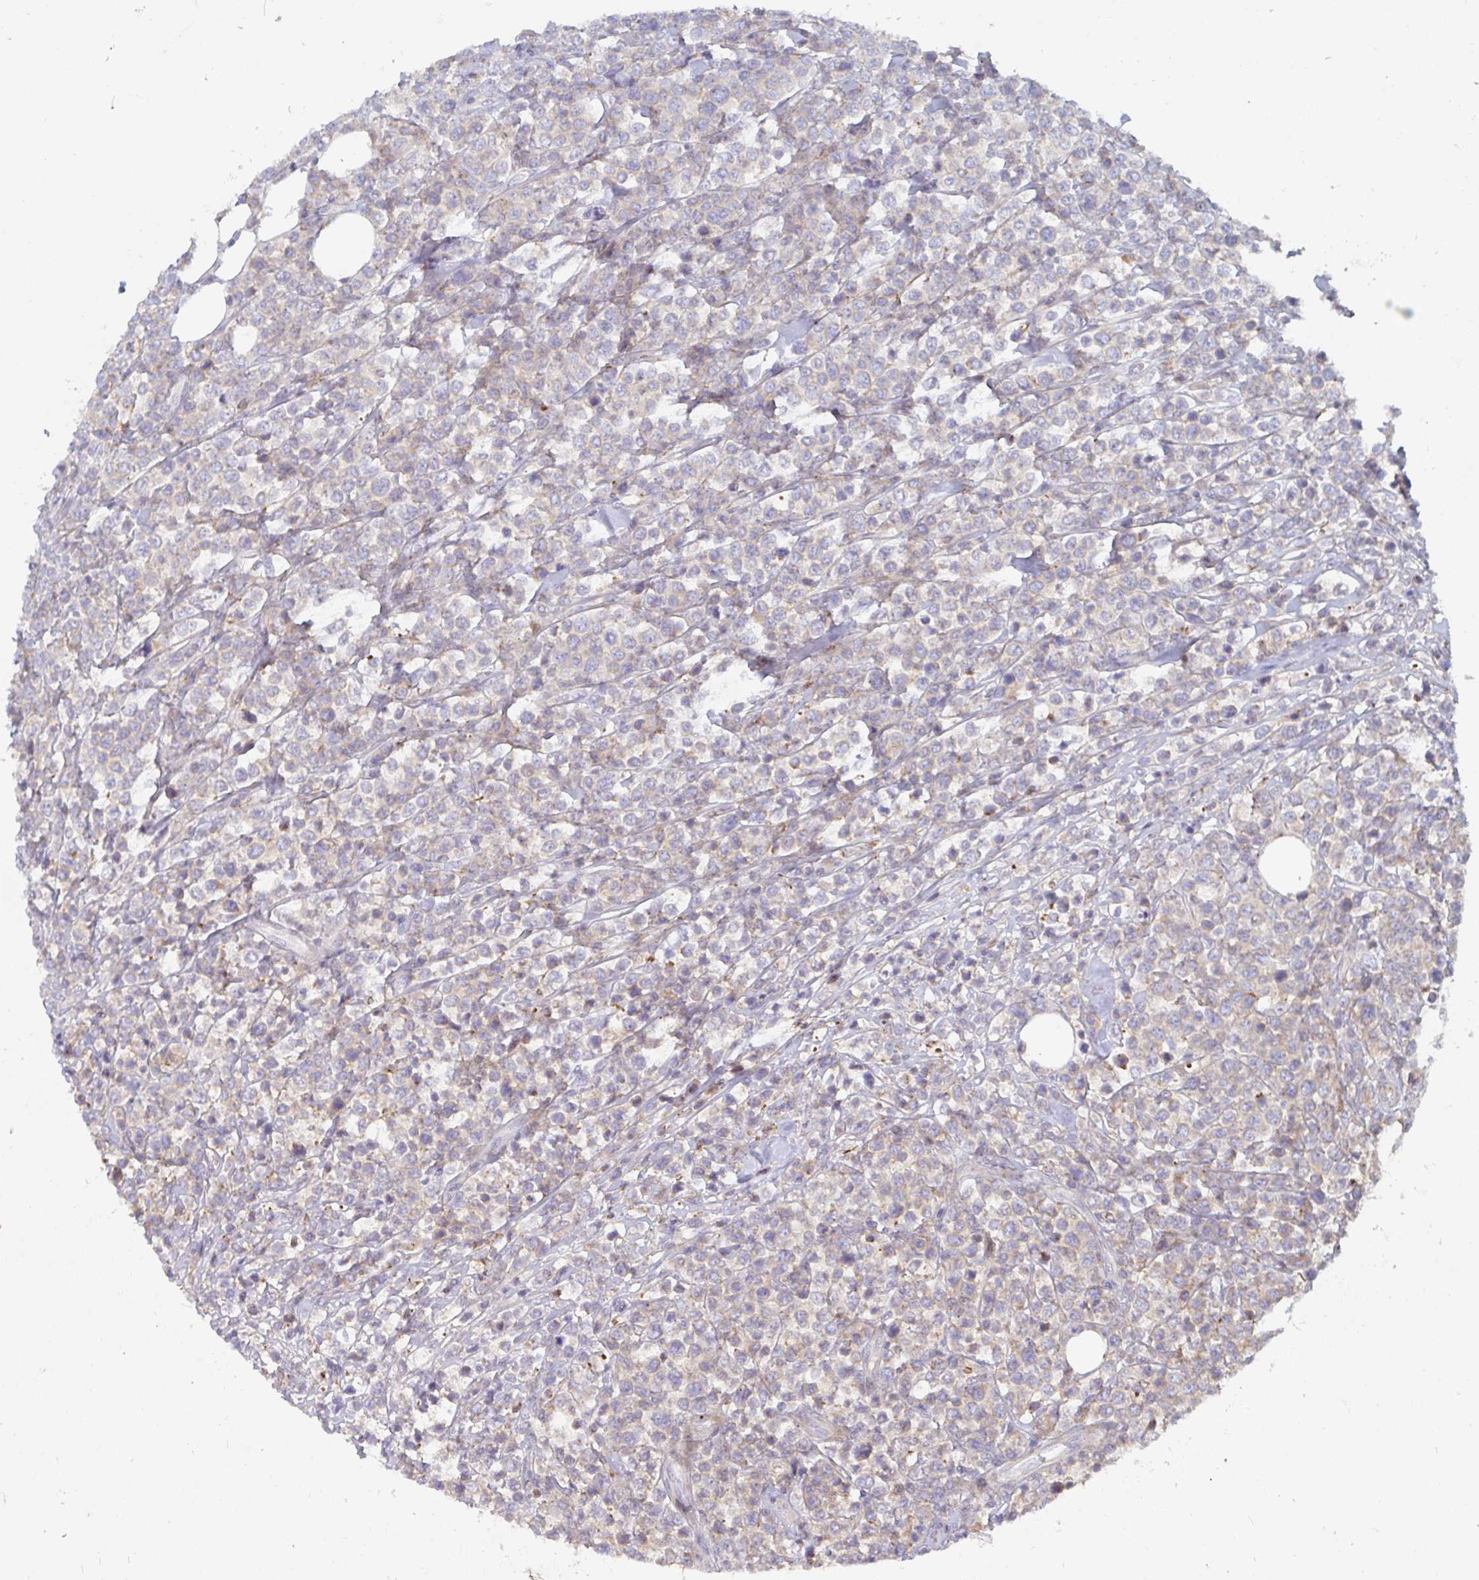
{"staining": {"intensity": "negative", "quantity": "none", "location": "none"}, "tissue": "lymphoma", "cell_type": "Tumor cells", "image_type": "cancer", "snomed": [{"axis": "morphology", "description": "Malignant lymphoma, non-Hodgkin's type, High grade"}, {"axis": "topography", "description": "Soft tissue"}], "caption": "High-grade malignant lymphoma, non-Hodgkin's type stained for a protein using IHC shows no positivity tumor cells.", "gene": "SSH2", "patient": {"sex": "female", "age": 56}}